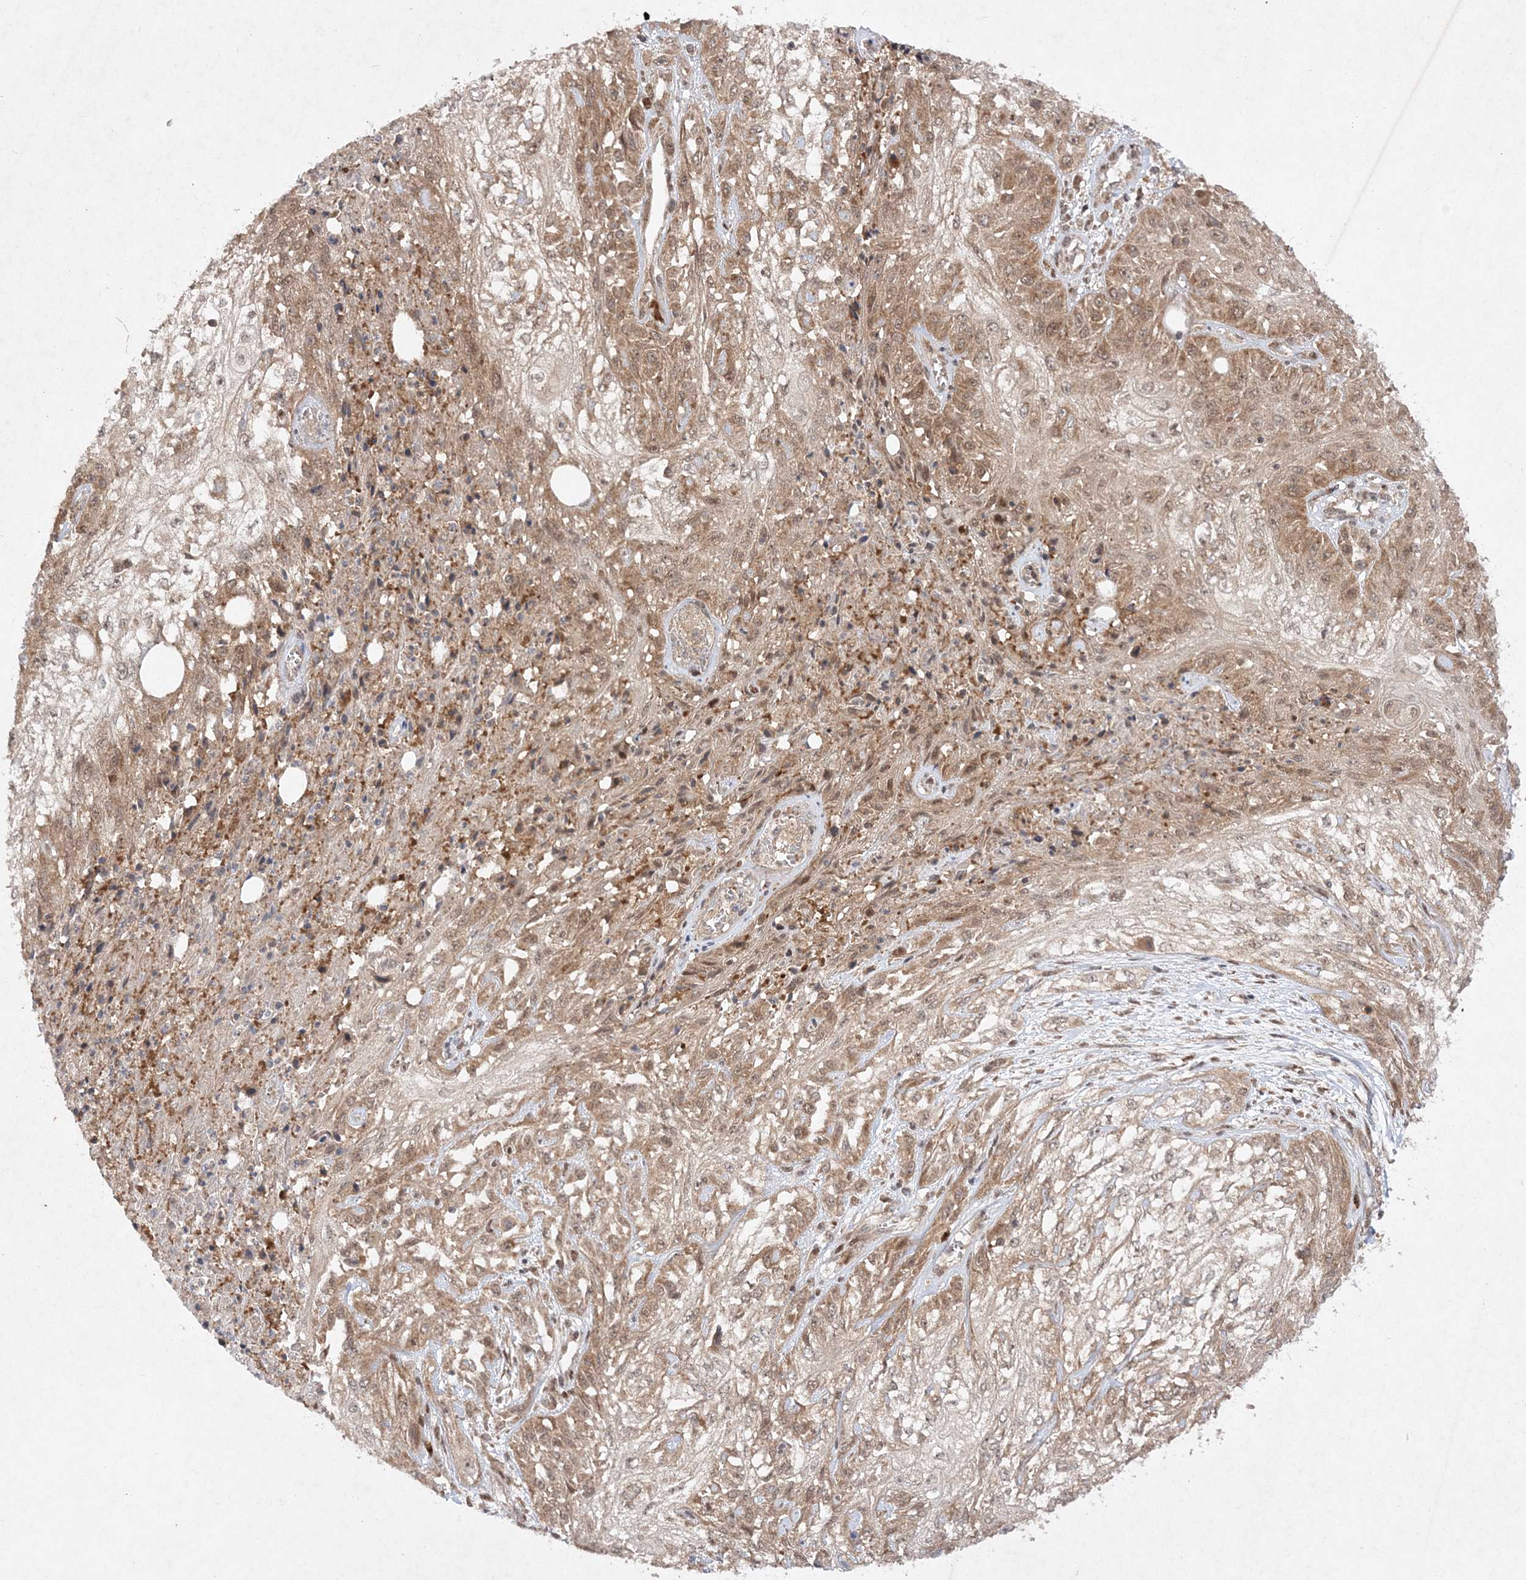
{"staining": {"intensity": "moderate", "quantity": "25%-75%", "location": "cytoplasmic/membranous,nuclear"}, "tissue": "skin cancer", "cell_type": "Tumor cells", "image_type": "cancer", "snomed": [{"axis": "morphology", "description": "Squamous cell carcinoma, NOS"}, {"axis": "morphology", "description": "Squamous cell carcinoma, metastatic, NOS"}, {"axis": "topography", "description": "Skin"}, {"axis": "topography", "description": "Lymph node"}], "caption": "Skin cancer (metastatic squamous cell carcinoma) tissue reveals moderate cytoplasmic/membranous and nuclear staining in about 25%-75% of tumor cells Using DAB (3,3'-diaminobenzidine) (brown) and hematoxylin (blue) stains, captured at high magnification using brightfield microscopy.", "gene": "NIF3L1", "patient": {"sex": "male", "age": 75}}